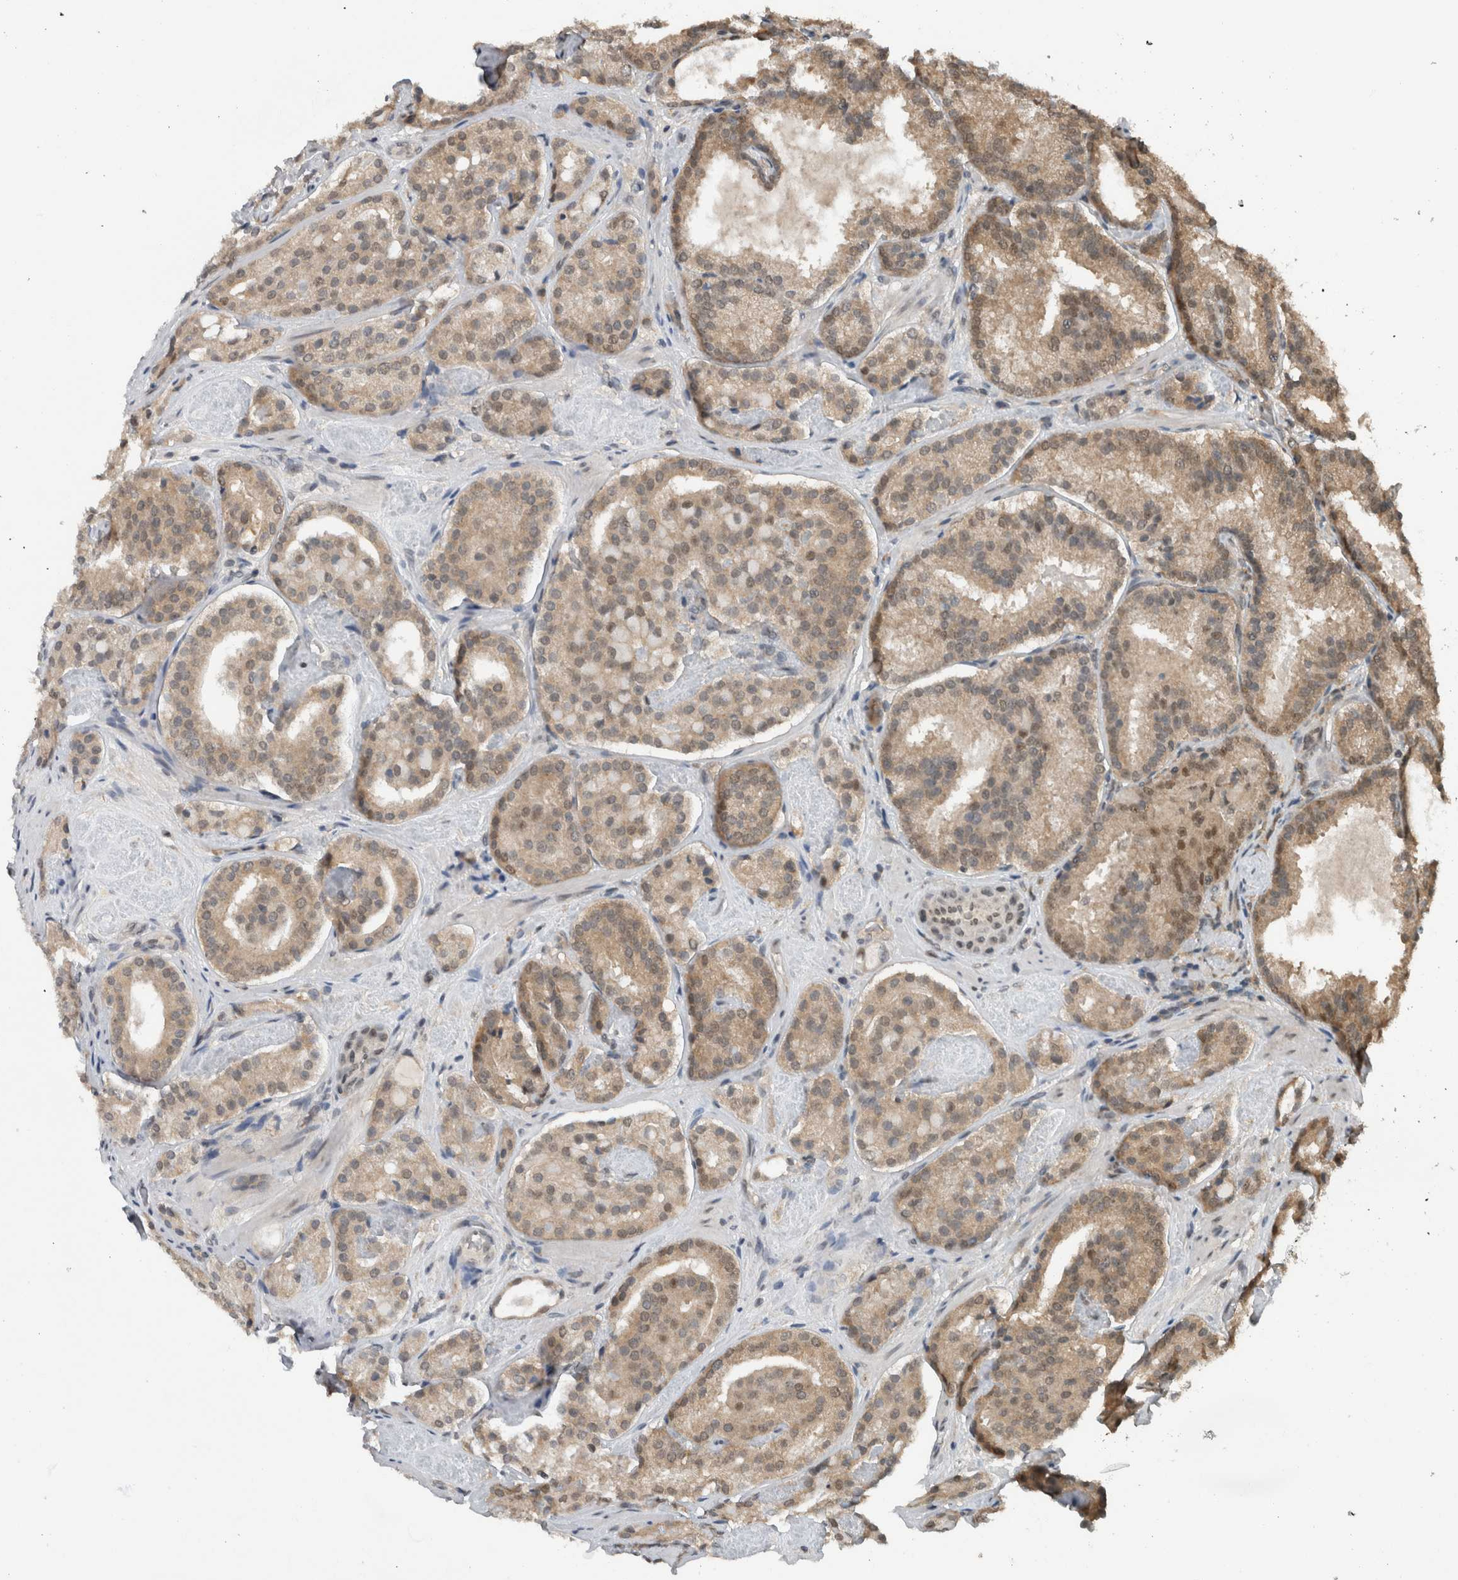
{"staining": {"intensity": "weak", "quantity": ">75%", "location": "cytoplasmic/membranous,nuclear"}, "tissue": "prostate cancer", "cell_type": "Tumor cells", "image_type": "cancer", "snomed": [{"axis": "morphology", "description": "Adenocarcinoma, Low grade"}, {"axis": "topography", "description": "Prostate"}], "caption": "An image of human adenocarcinoma (low-grade) (prostate) stained for a protein reveals weak cytoplasmic/membranous and nuclear brown staining in tumor cells.", "gene": "SPAG7", "patient": {"sex": "male", "age": 69}}